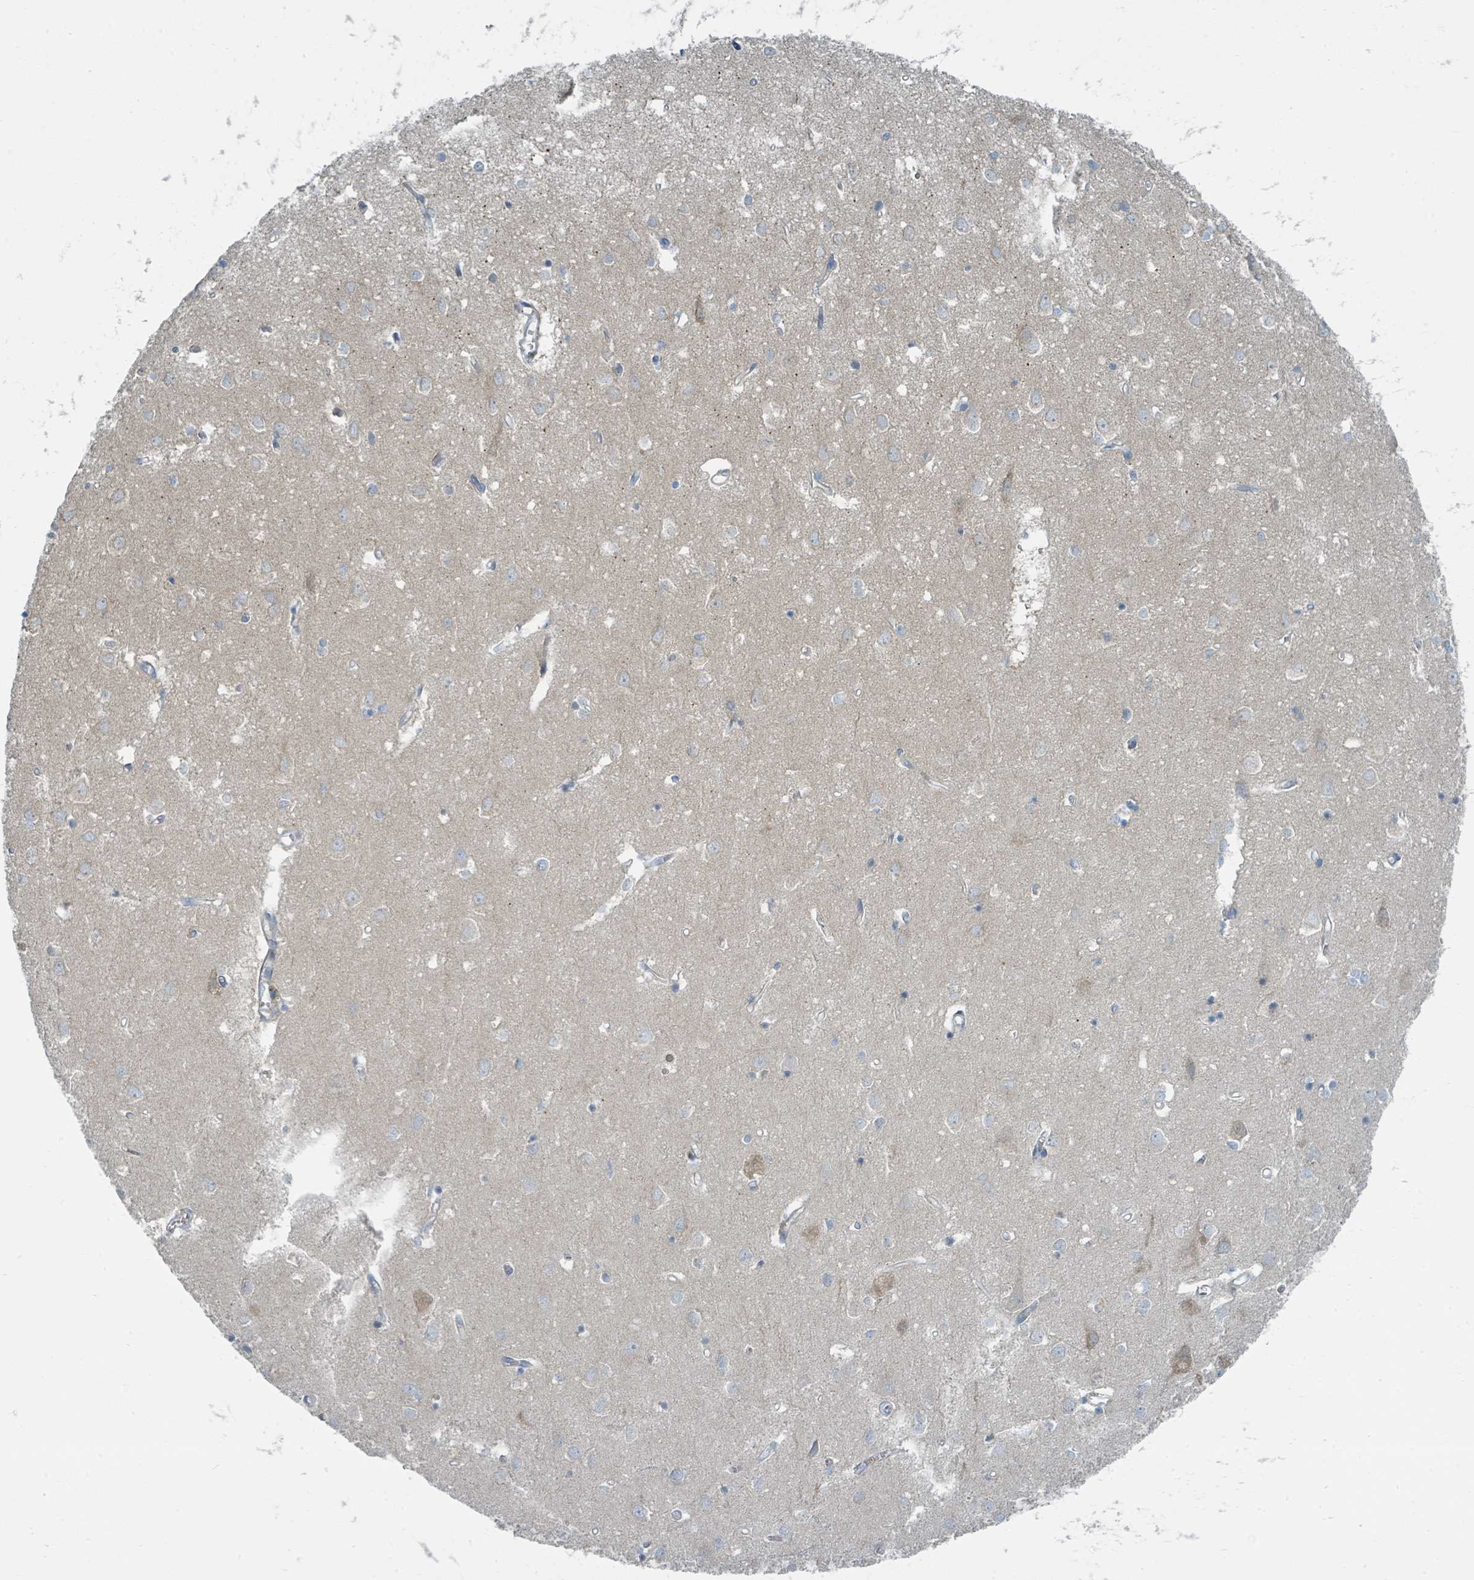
{"staining": {"intensity": "moderate", "quantity": "25%-75%", "location": "cytoplasmic/membranous"}, "tissue": "cerebral cortex", "cell_type": "Endothelial cells", "image_type": "normal", "snomed": [{"axis": "morphology", "description": "Normal tissue, NOS"}, {"axis": "topography", "description": "Cerebral cortex"}], "caption": "Human cerebral cortex stained for a protein (brown) exhibits moderate cytoplasmic/membranous positive positivity in about 25%-75% of endothelial cells.", "gene": "SLC25A23", "patient": {"sex": "male", "age": 70}}